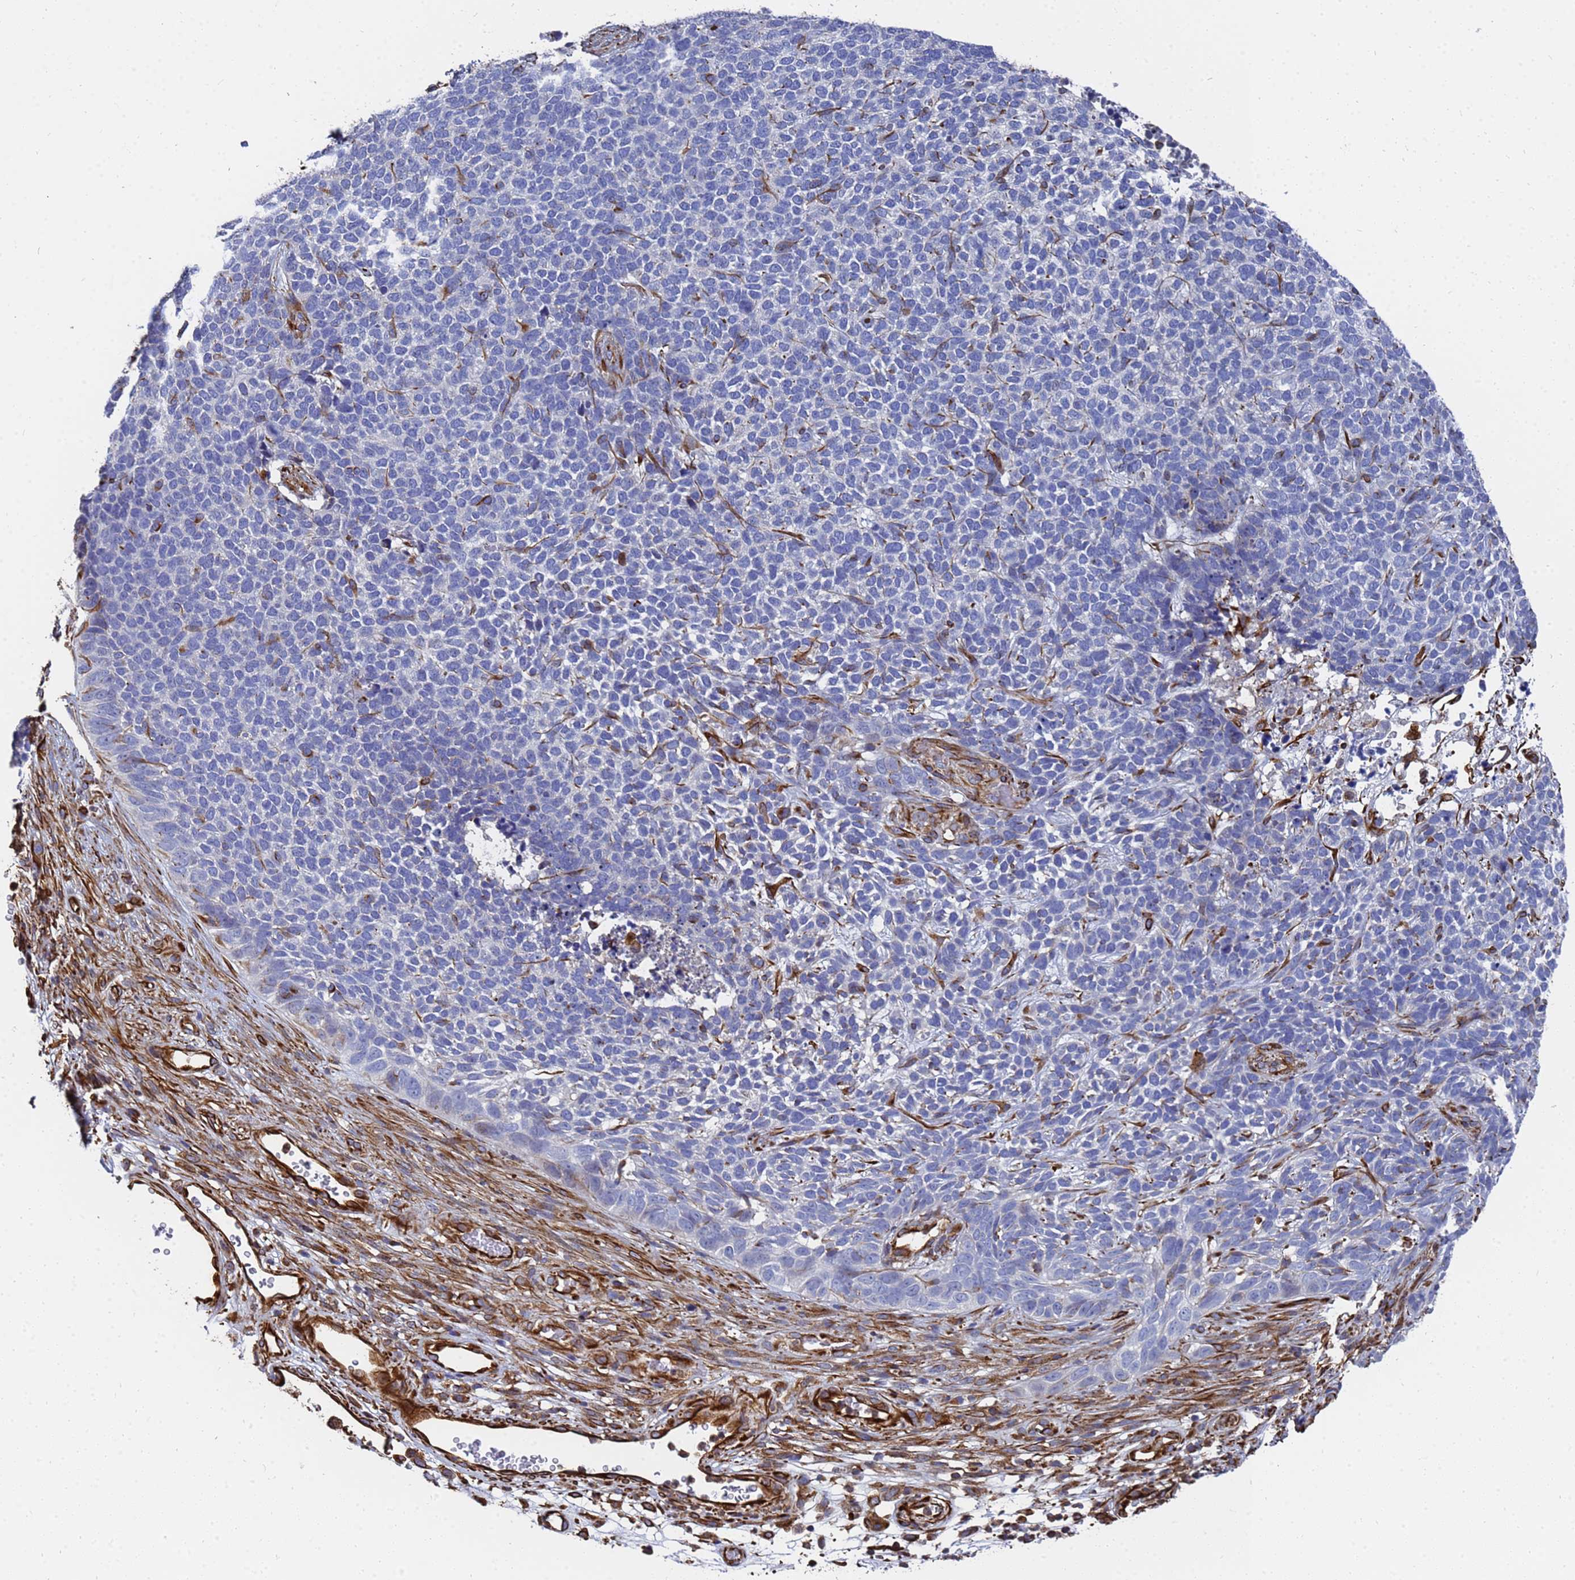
{"staining": {"intensity": "negative", "quantity": "none", "location": "none"}, "tissue": "skin cancer", "cell_type": "Tumor cells", "image_type": "cancer", "snomed": [{"axis": "morphology", "description": "Basal cell carcinoma"}, {"axis": "topography", "description": "Skin"}], "caption": "This histopathology image is of basal cell carcinoma (skin) stained with IHC to label a protein in brown with the nuclei are counter-stained blue. There is no expression in tumor cells. The staining is performed using DAB (3,3'-diaminobenzidine) brown chromogen with nuclei counter-stained in using hematoxylin.", "gene": "SYT13", "patient": {"sex": "female", "age": 84}}